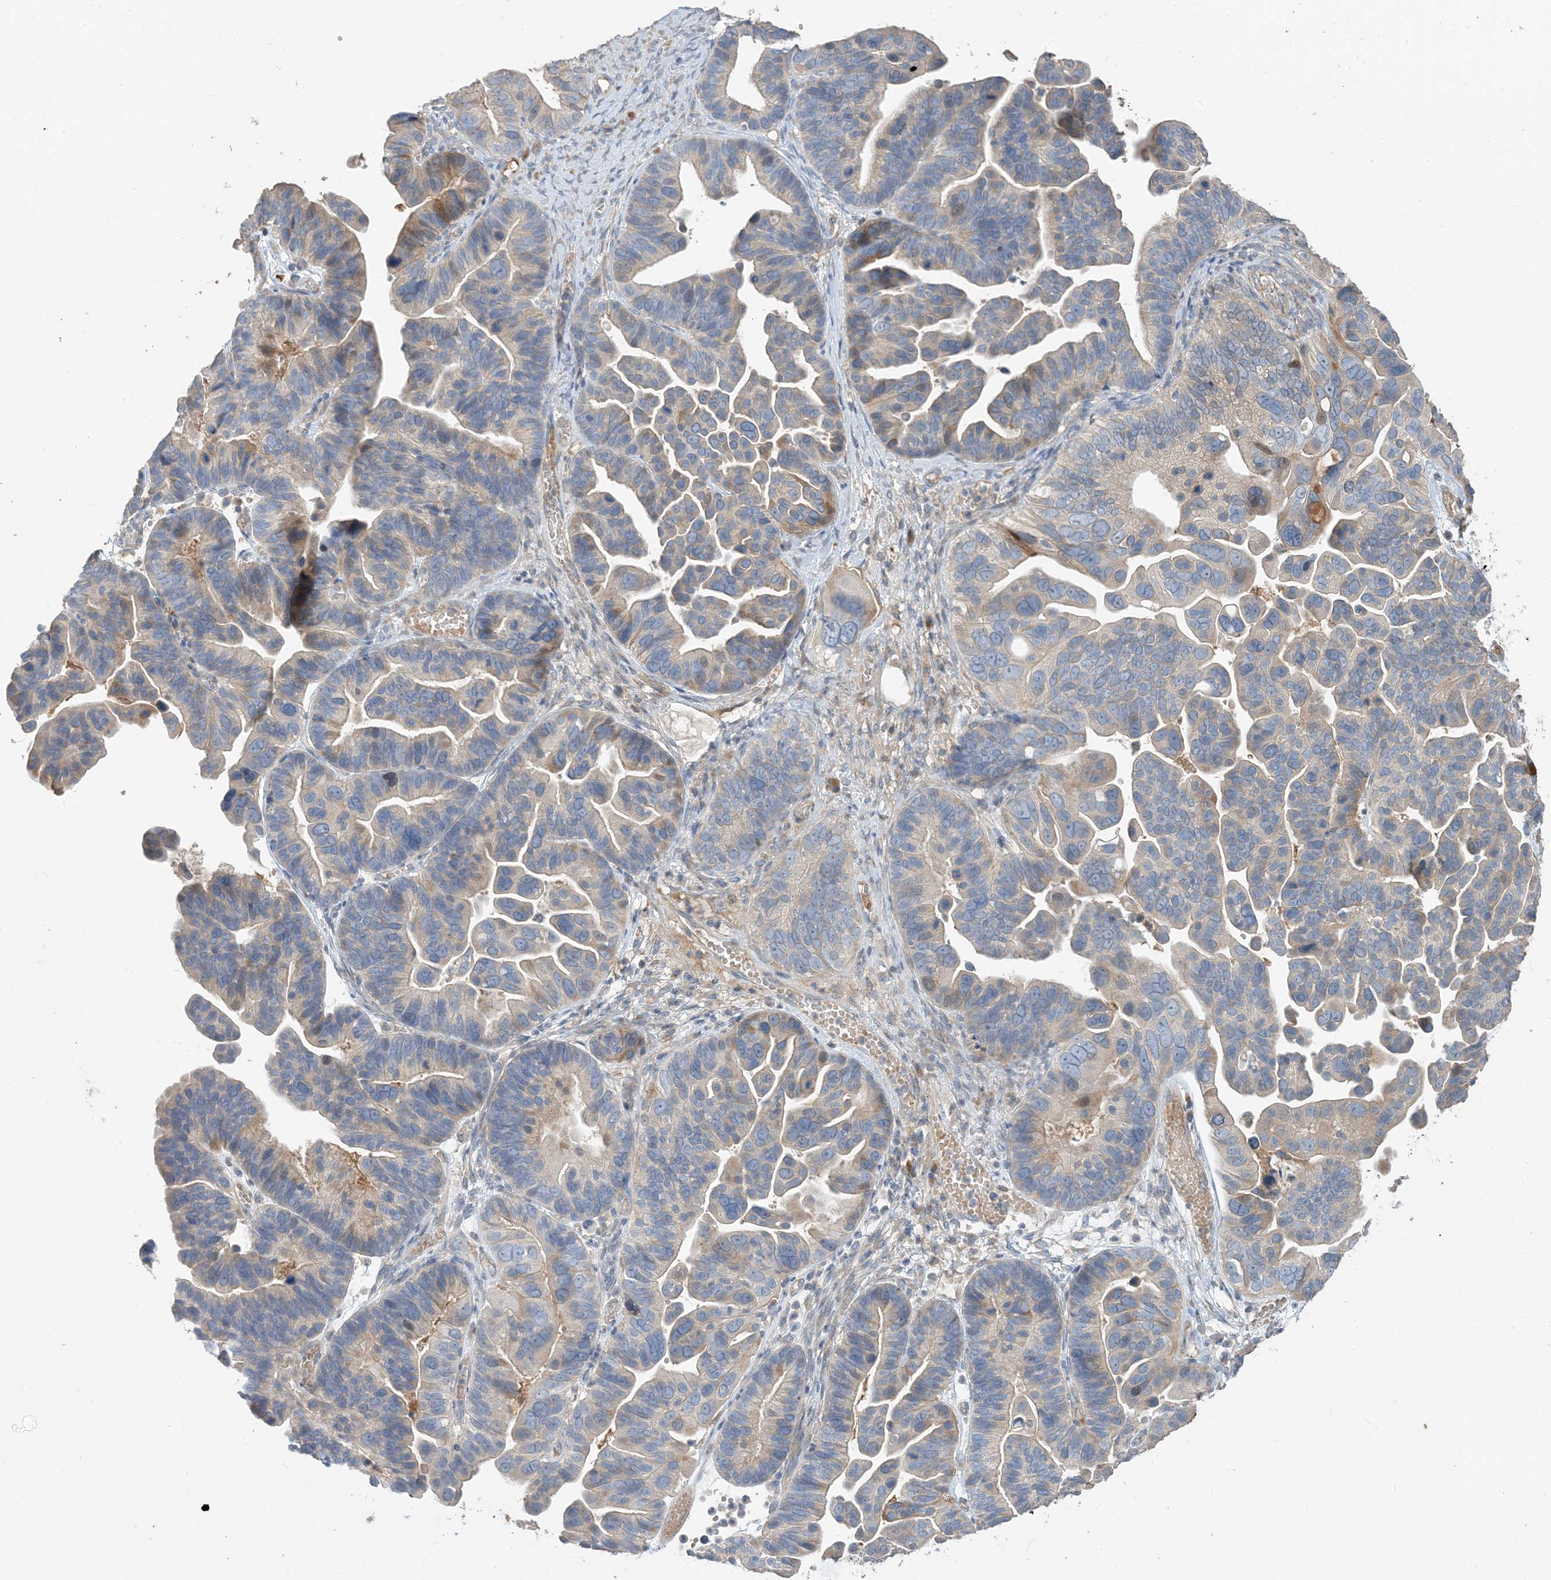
{"staining": {"intensity": "weak", "quantity": "<25%", "location": "cytoplasmic/membranous"}, "tissue": "ovarian cancer", "cell_type": "Tumor cells", "image_type": "cancer", "snomed": [{"axis": "morphology", "description": "Cystadenocarcinoma, serous, NOS"}, {"axis": "topography", "description": "Ovary"}], "caption": "Tumor cells show no significant protein positivity in ovarian serous cystadenocarcinoma.", "gene": "USP53", "patient": {"sex": "female", "age": 56}}